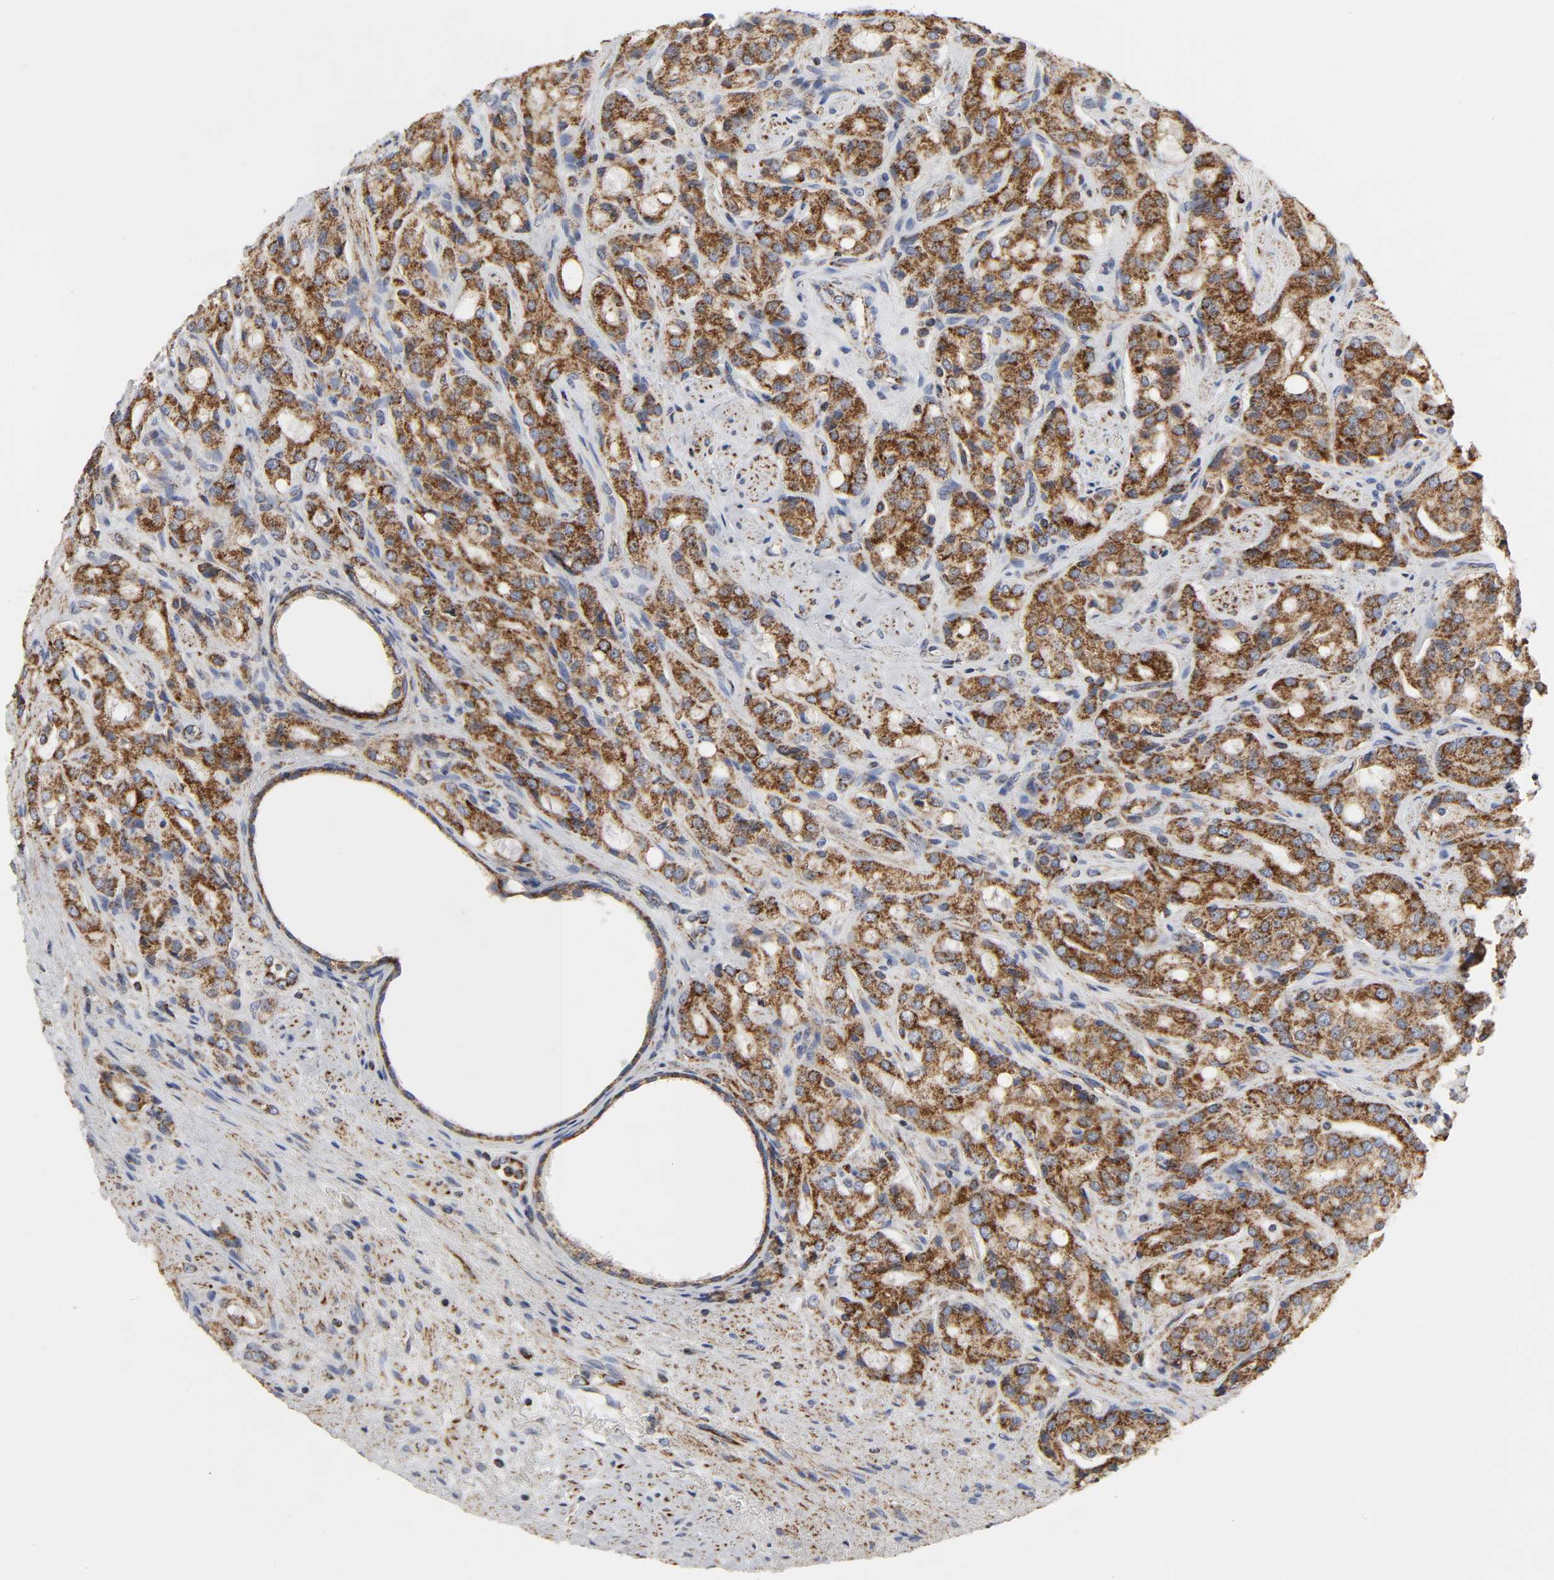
{"staining": {"intensity": "strong", "quantity": ">75%", "location": "cytoplasmic/membranous"}, "tissue": "prostate cancer", "cell_type": "Tumor cells", "image_type": "cancer", "snomed": [{"axis": "morphology", "description": "Adenocarcinoma, High grade"}, {"axis": "topography", "description": "Prostate"}], "caption": "Immunohistochemical staining of human prostate adenocarcinoma (high-grade) demonstrates high levels of strong cytoplasmic/membranous protein positivity in about >75% of tumor cells. Nuclei are stained in blue.", "gene": "COX6B1", "patient": {"sex": "male", "age": 72}}